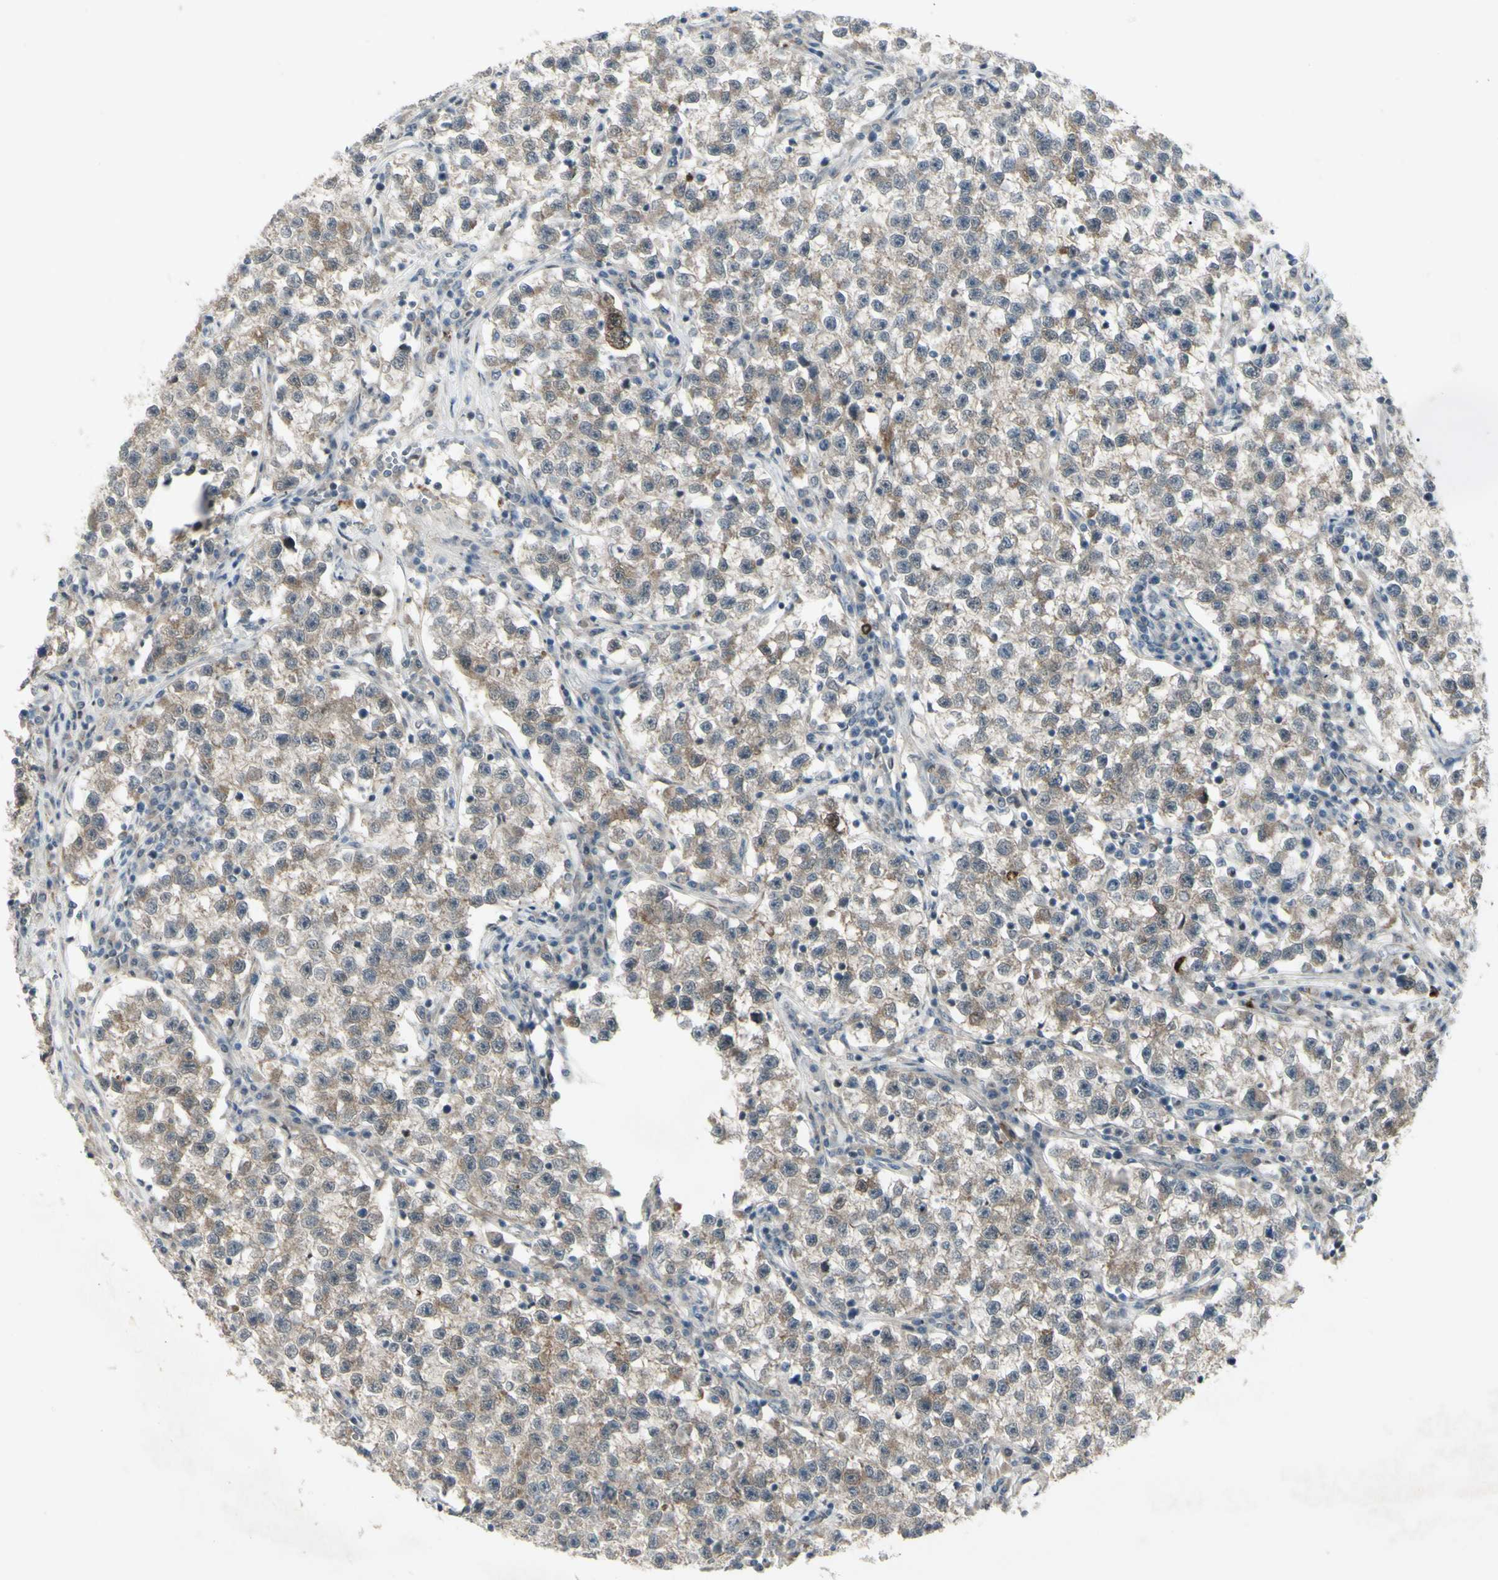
{"staining": {"intensity": "weak", "quantity": "25%-75%", "location": "cytoplasmic/membranous"}, "tissue": "testis cancer", "cell_type": "Tumor cells", "image_type": "cancer", "snomed": [{"axis": "morphology", "description": "Seminoma, NOS"}, {"axis": "topography", "description": "Testis"}], "caption": "Seminoma (testis) stained with a protein marker shows weak staining in tumor cells.", "gene": "ETNK1", "patient": {"sex": "male", "age": 22}}